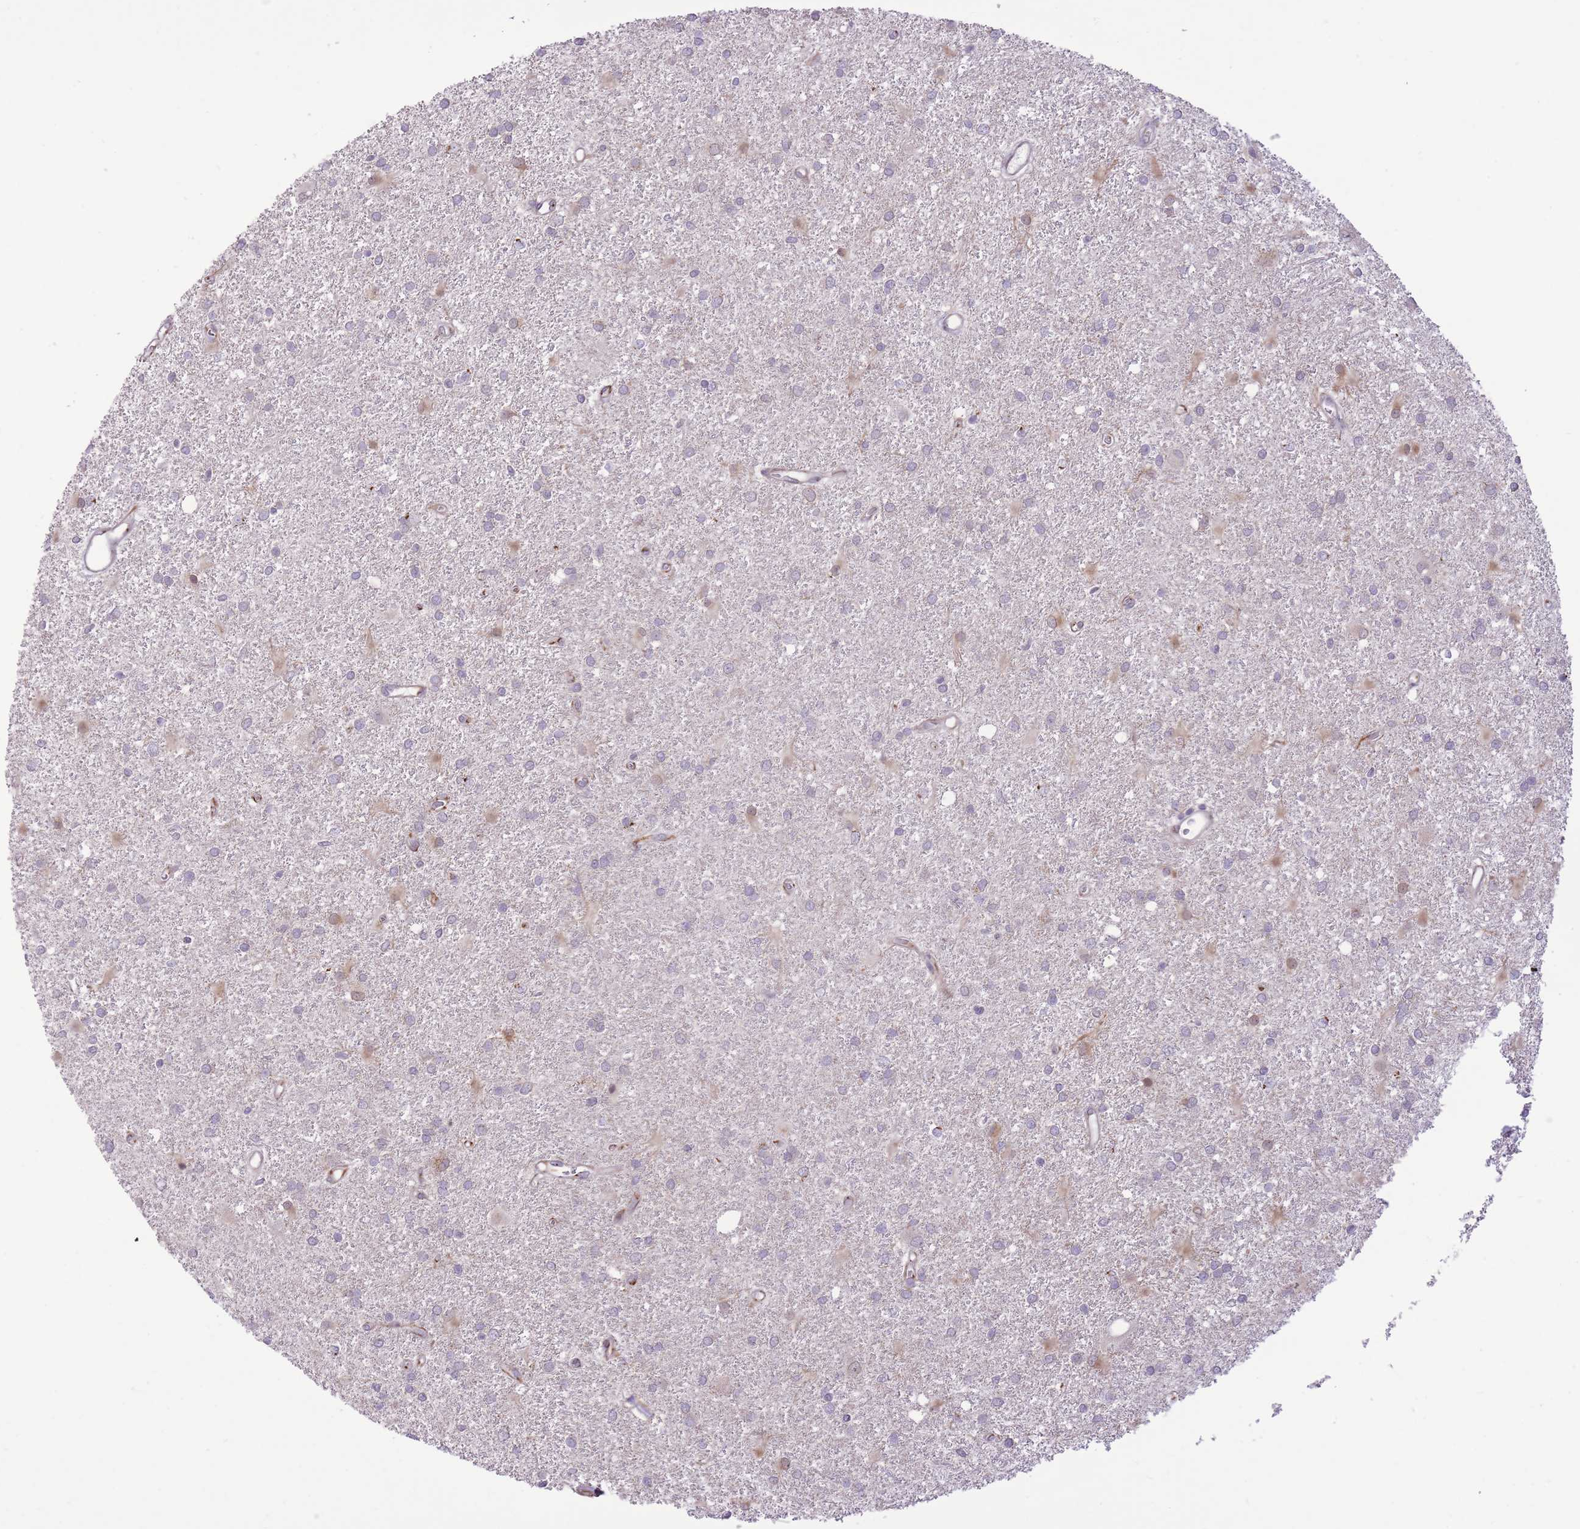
{"staining": {"intensity": "weak", "quantity": "<25%", "location": "cytoplasmic/membranous"}, "tissue": "glioma", "cell_type": "Tumor cells", "image_type": "cancer", "snomed": [{"axis": "morphology", "description": "Glioma, malignant, High grade"}, {"axis": "topography", "description": "Brain"}], "caption": "IHC image of neoplastic tissue: high-grade glioma (malignant) stained with DAB (3,3'-diaminobenzidine) demonstrates no significant protein positivity in tumor cells.", "gene": "ZBED5", "patient": {"sex": "female", "age": 50}}